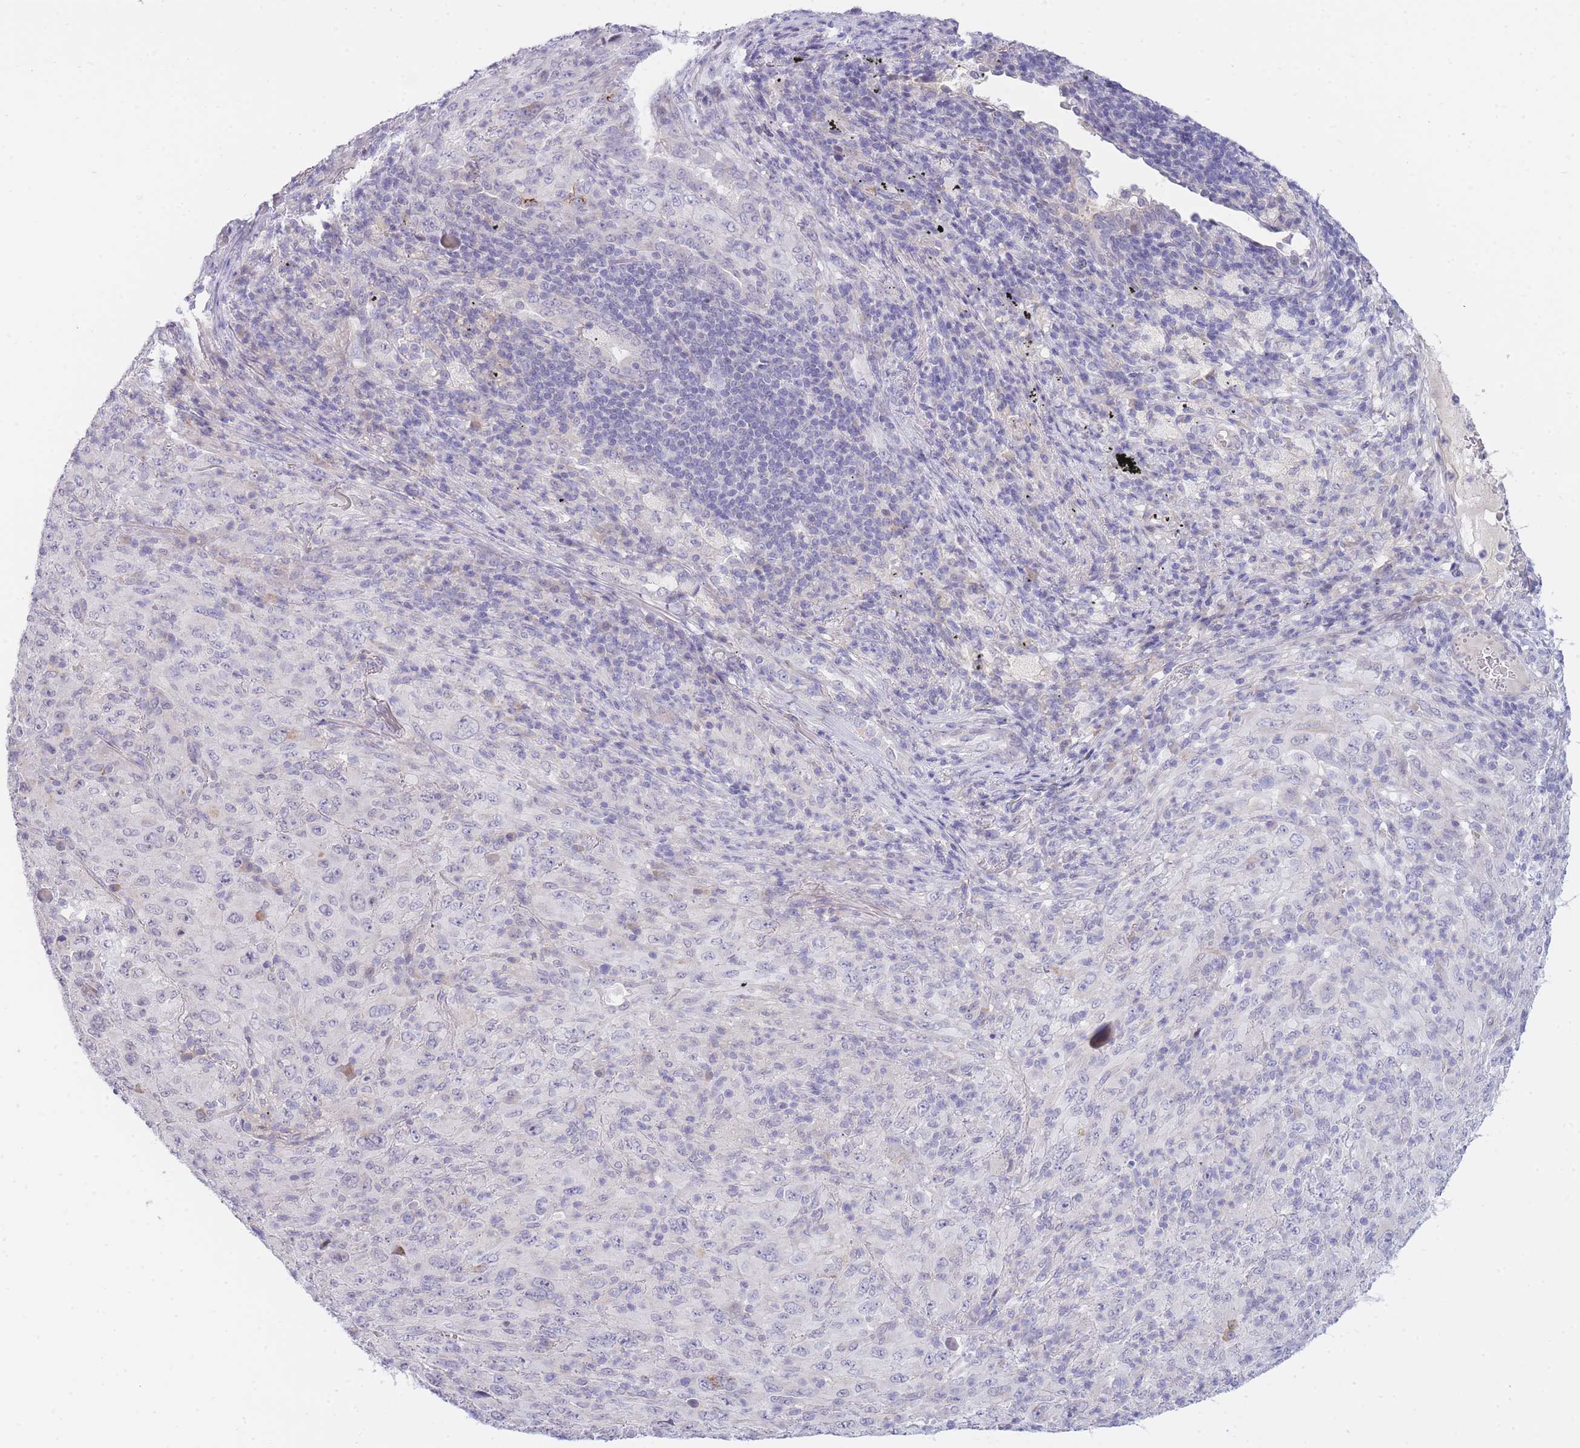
{"staining": {"intensity": "negative", "quantity": "none", "location": "none"}, "tissue": "melanoma", "cell_type": "Tumor cells", "image_type": "cancer", "snomed": [{"axis": "morphology", "description": "Malignant melanoma, Metastatic site"}, {"axis": "topography", "description": "Skin"}], "caption": "This is an IHC photomicrograph of melanoma. There is no expression in tumor cells.", "gene": "PRR23B", "patient": {"sex": "female", "age": 56}}